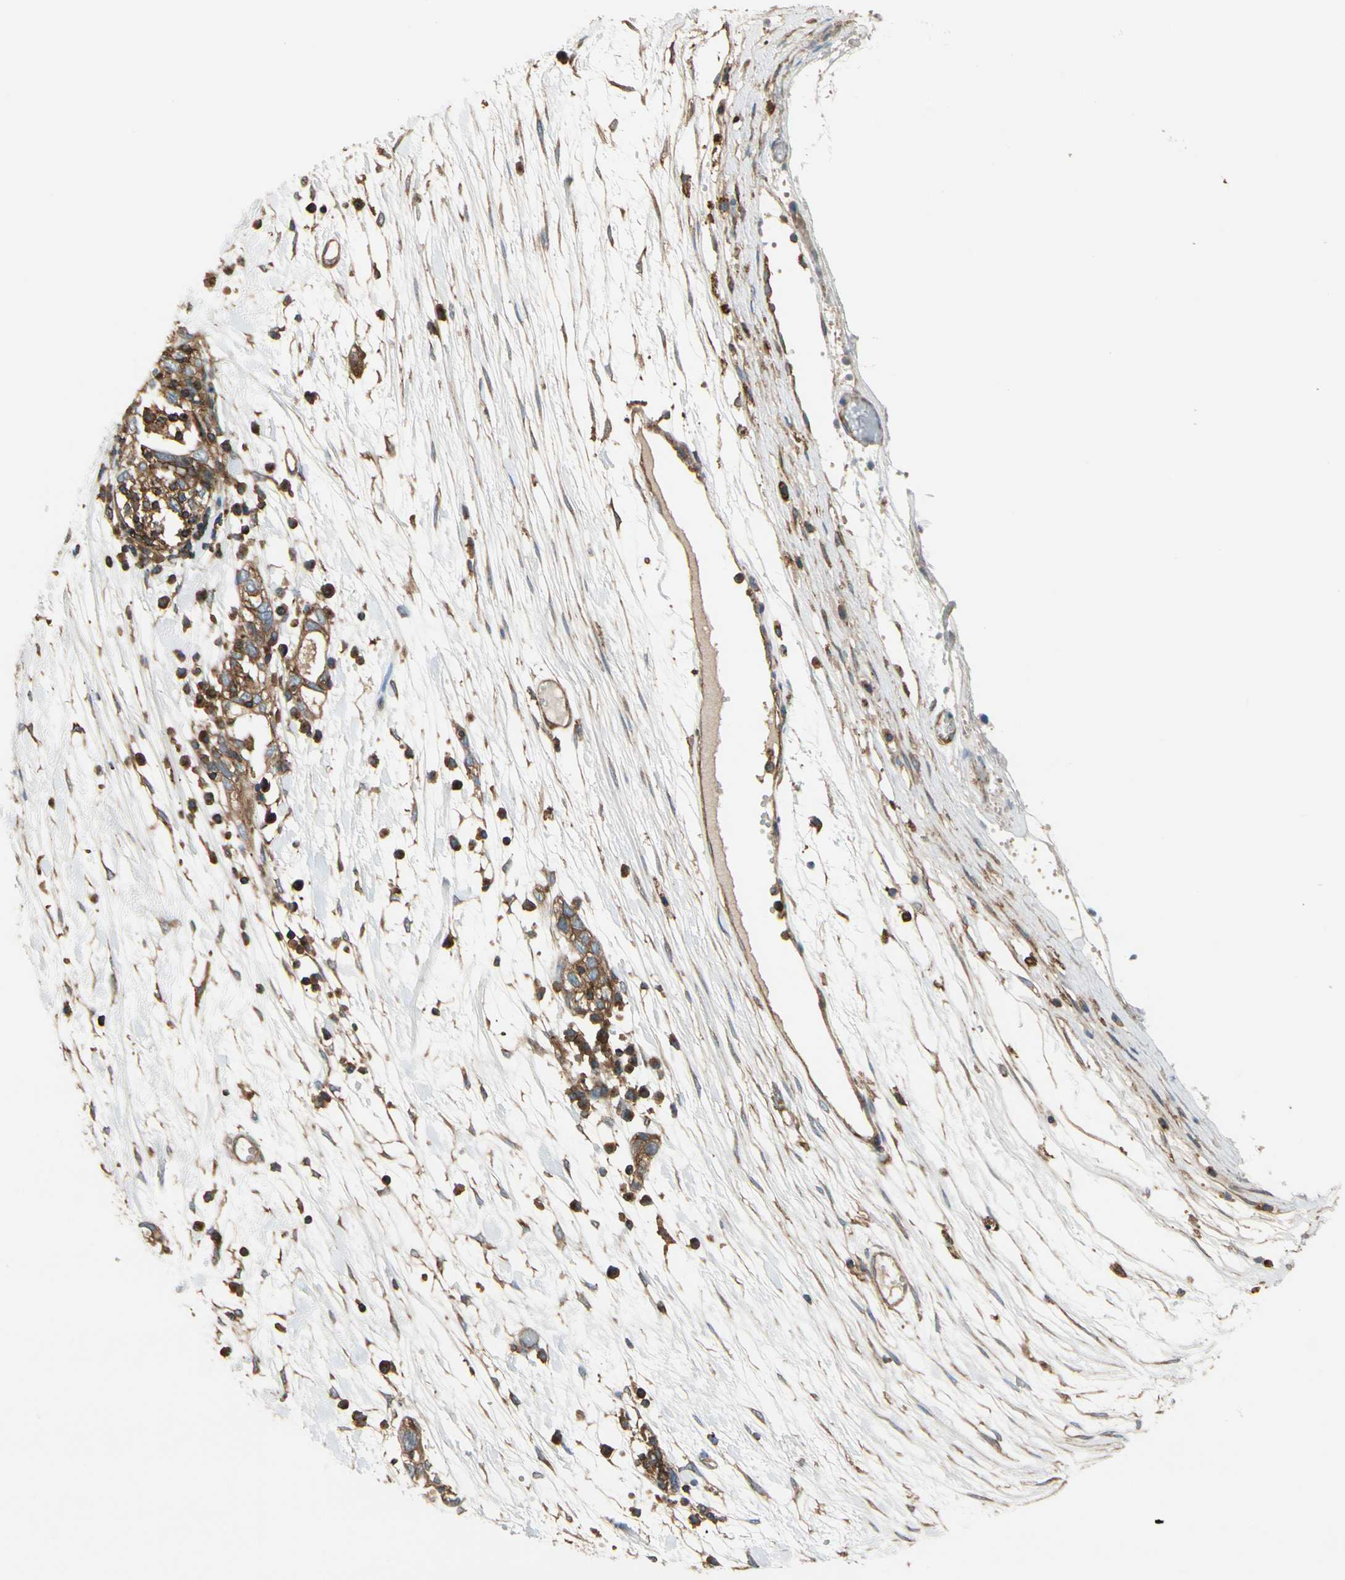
{"staining": {"intensity": "moderate", "quantity": "25%-75%", "location": "cytoplasmic/membranous"}, "tissue": "ovarian cancer", "cell_type": "Tumor cells", "image_type": "cancer", "snomed": [{"axis": "morphology", "description": "Cystadenocarcinoma, serous, NOS"}, {"axis": "topography", "description": "Ovary"}], "caption": "Approximately 25%-75% of tumor cells in serous cystadenocarcinoma (ovarian) reveal moderate cytoplasmic/membranous protein staining as visualized by brown immunohistochemical staining.", "gene": "EPS15", "patient": {"sex": "female", "age": 71}}